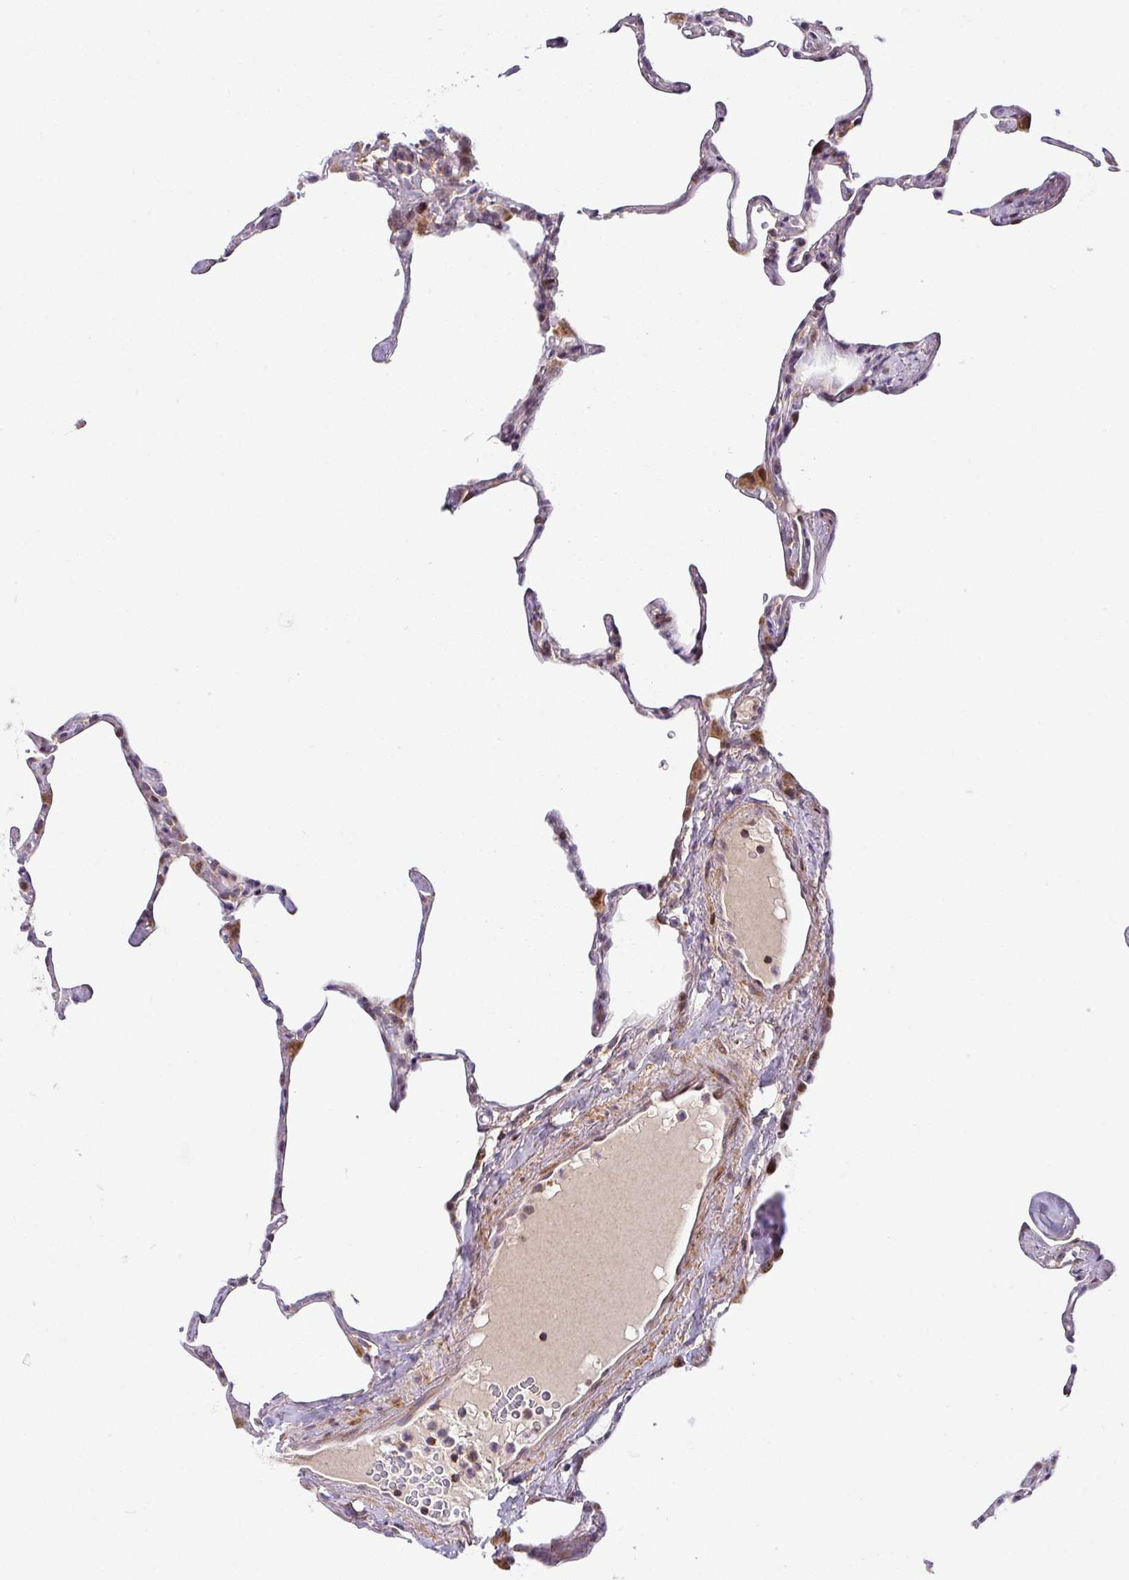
{"staining": {"intensity": "negative", "quantity": "none", "location": "none"}, "tissue": "lung", "cell_type": "Alveolar cells", "image_type": "normal", "snomed": [{"axis": "morphology", "description": "Normal tissue, NOS"}, {"axis": "topography", "description": "Lung"}], "caption": "Immunohistochemistry (IHC) of unremarkable lung reveals no positivity in alveolar cells.", "gene": "ENSG00000269547", "patient": {"sex": "male", "age": 65}}